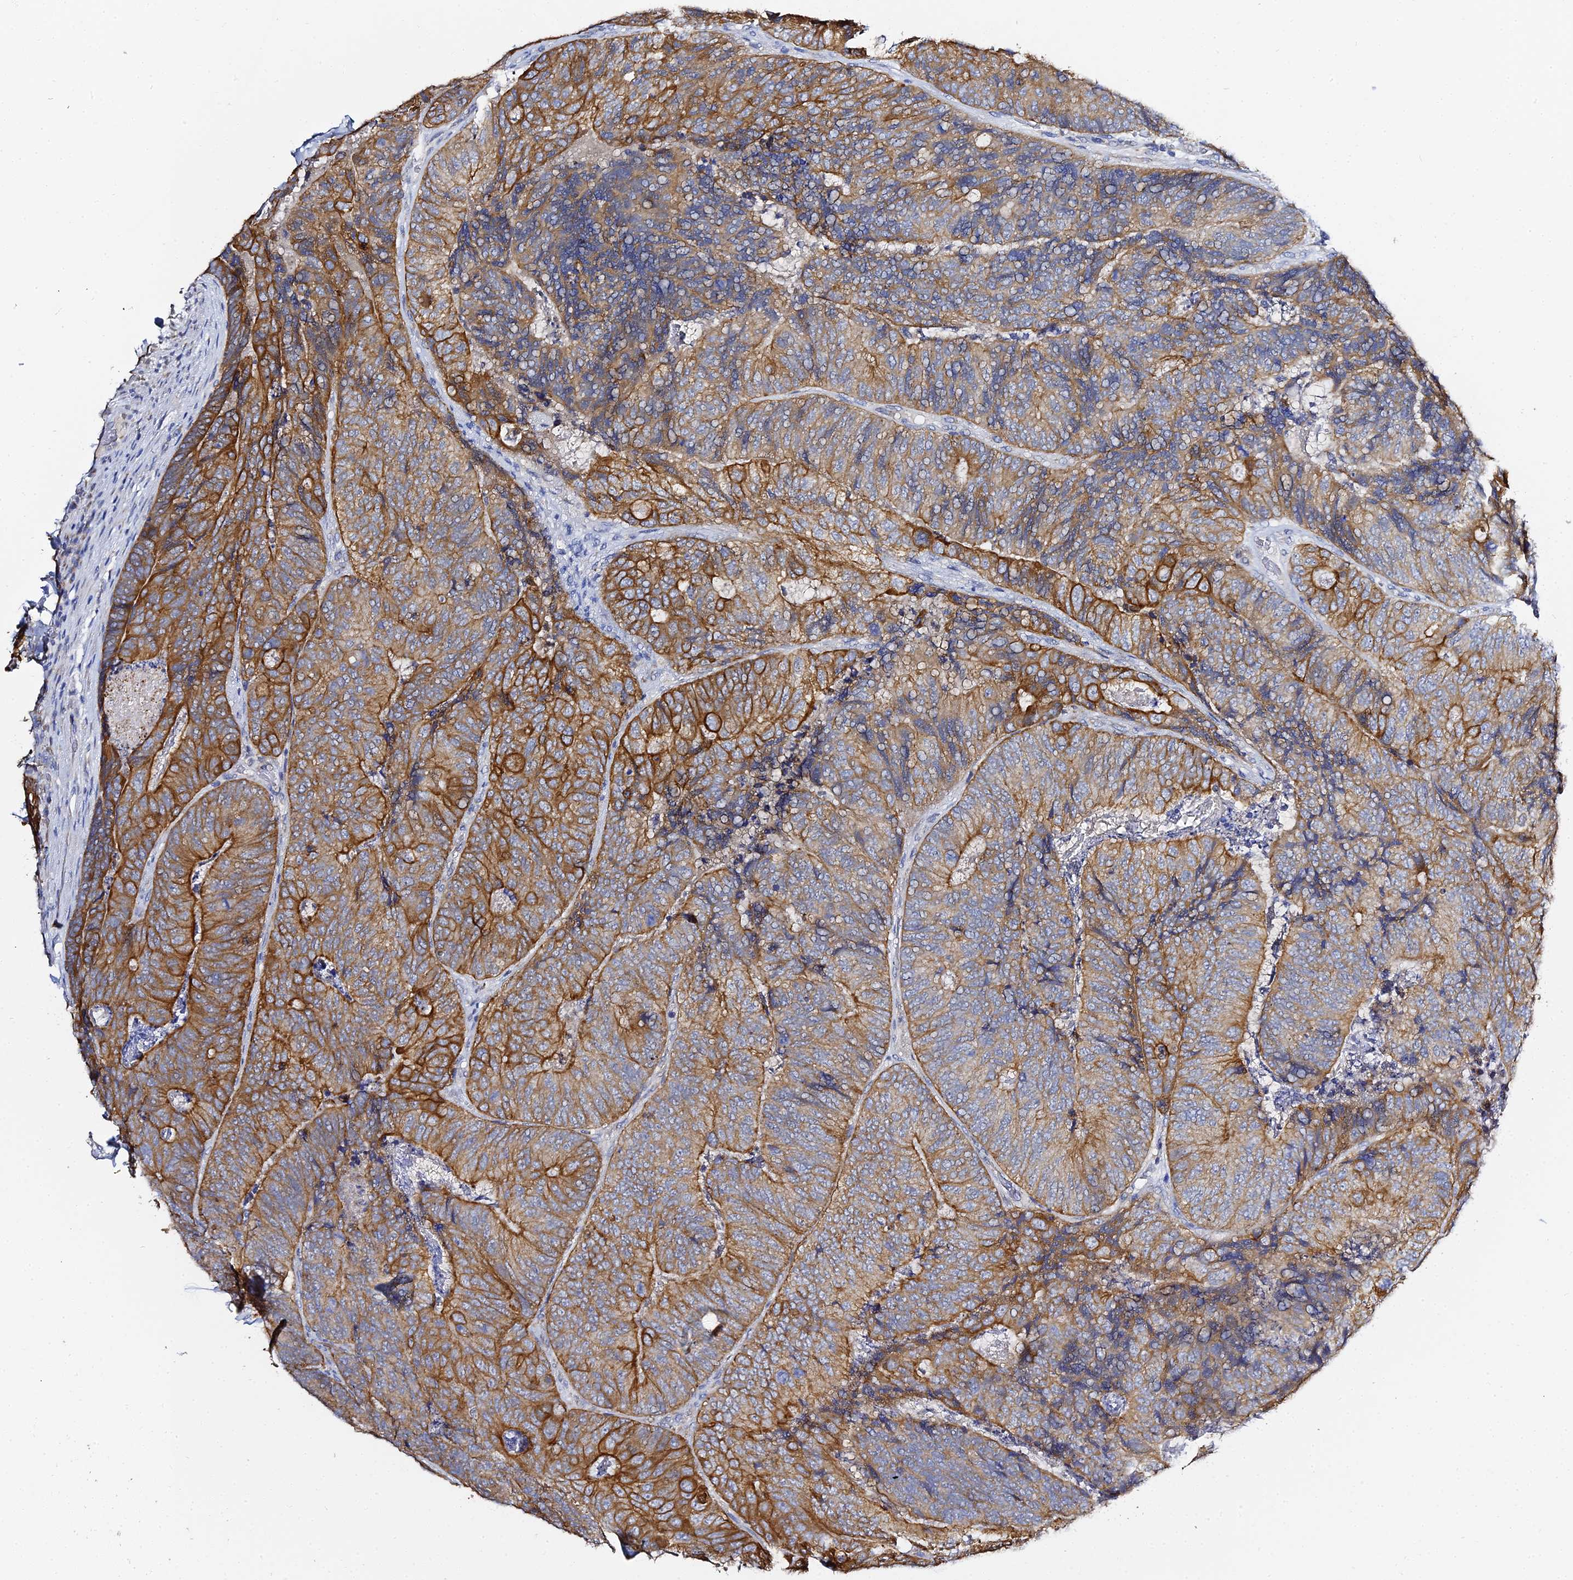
{"staining": {"intensity": "strong", "quantity": "25%-75%", "location": "cytoplasmic/membranous"}, "tissue": "colorectal cancer", "cell_type": "Tumor cells", "image_type": "cancer", "snomed": [{"axis": "morphology", "description": "Adenocarcinoma, NOS"}, {"axis": "topography", "description": "Colon"}], "caption": "Tumor cells exhibit strong cytoplasmic/membranous expression in approximately 25%-75% of cells in colorectal cancer (adenocarcinoma).", "gene": "ZXDA", "patient": {"sex": "female", "age": 67}}